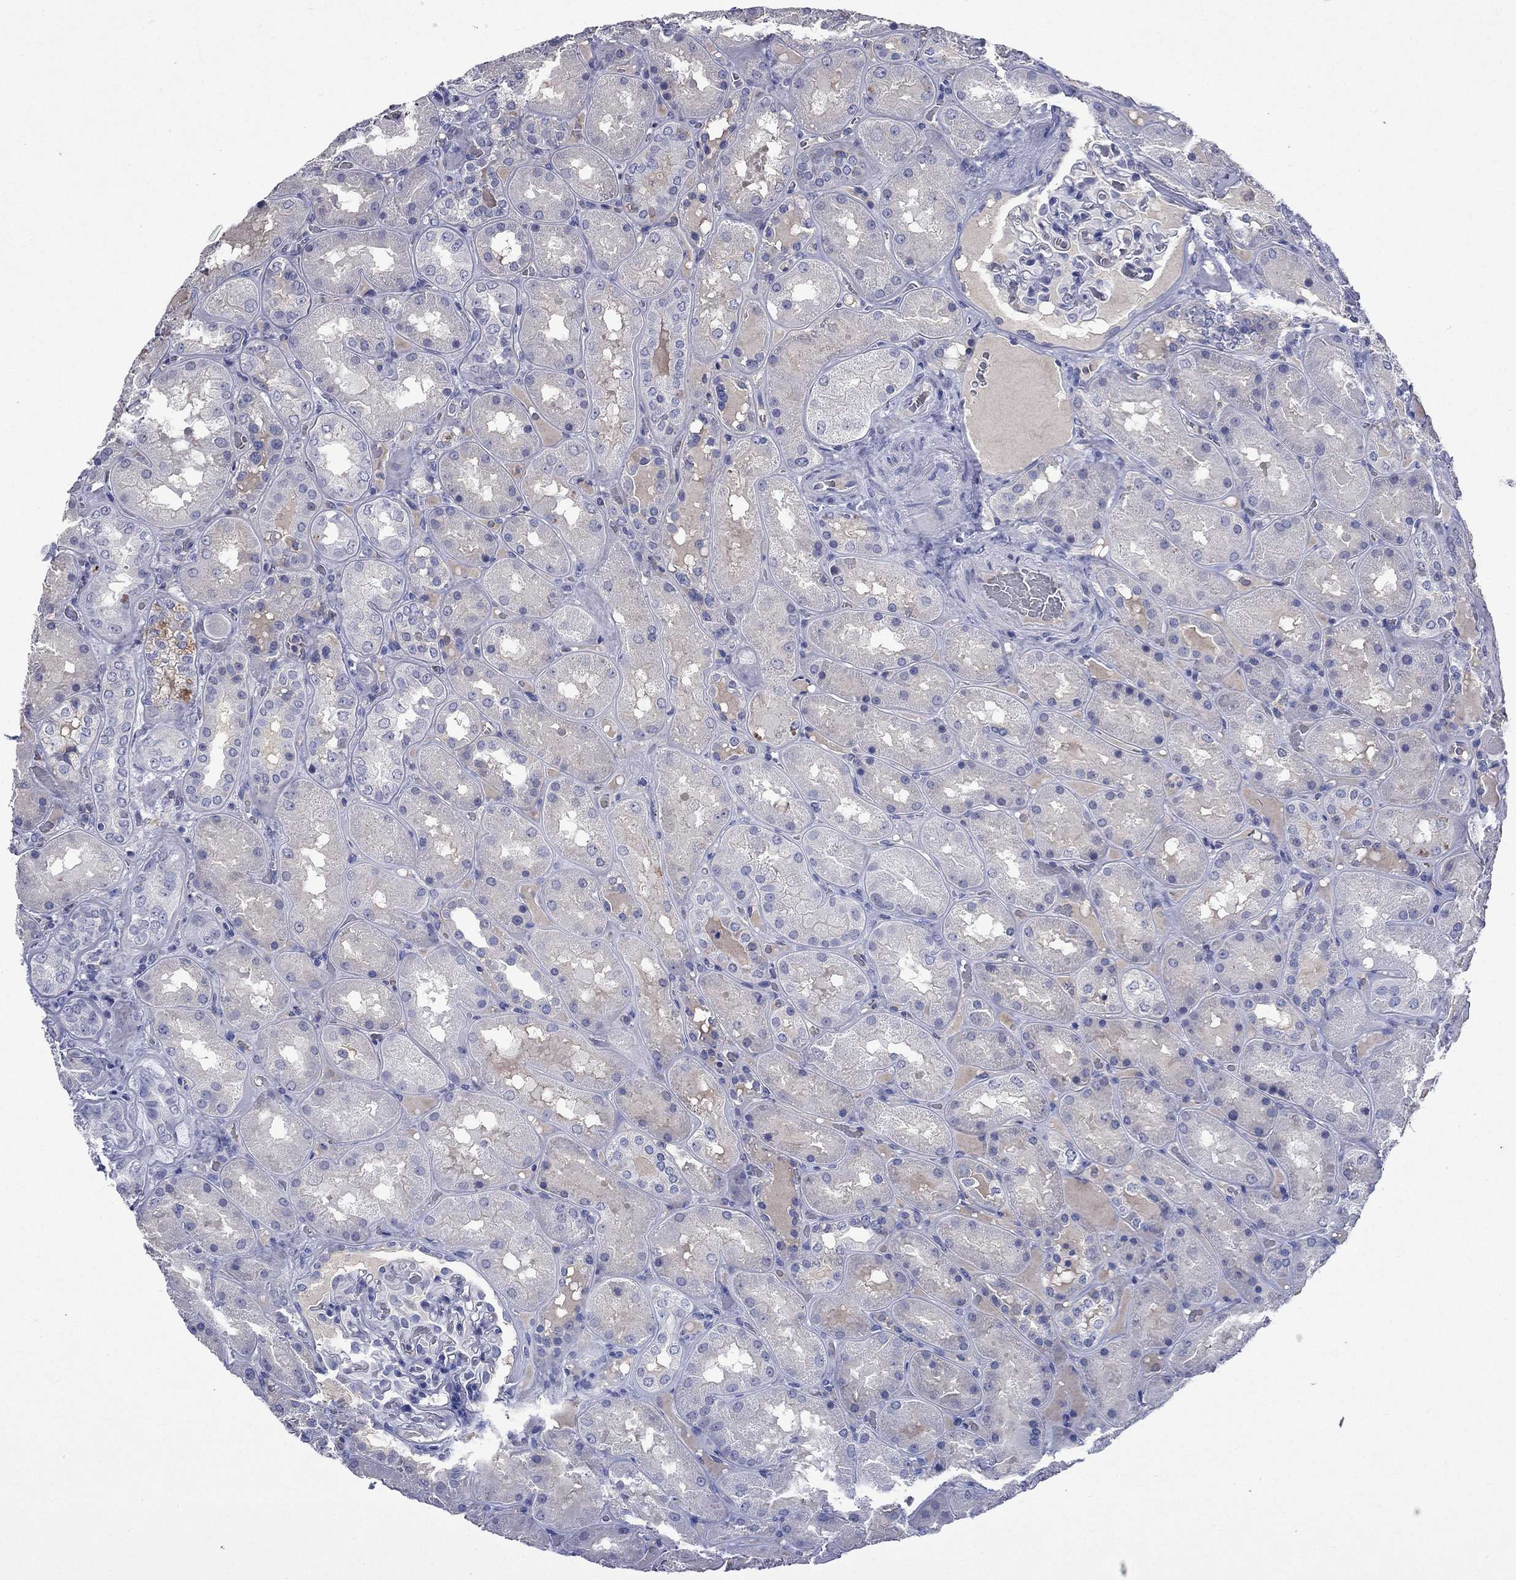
{"staining": {"intensity": "negative", "quantity": "none", "location": "none"}, "tissue": "kidney", "cell_type": "Cells in glomeruli", "image_type": "normal", "snomed": [{"axis": "morphology", "description": "Normal tissue, NOS"}, {"axis": "topography", "description": "Kidney"}], "caption": "Kidney was stained to show a protein in brown. There is no significant expression in cells in glomeruli. (IHC, brightfield microscopy, high magnification).", "gene": "CFAP119", "patient": {"sex": "male", "age": 73}}